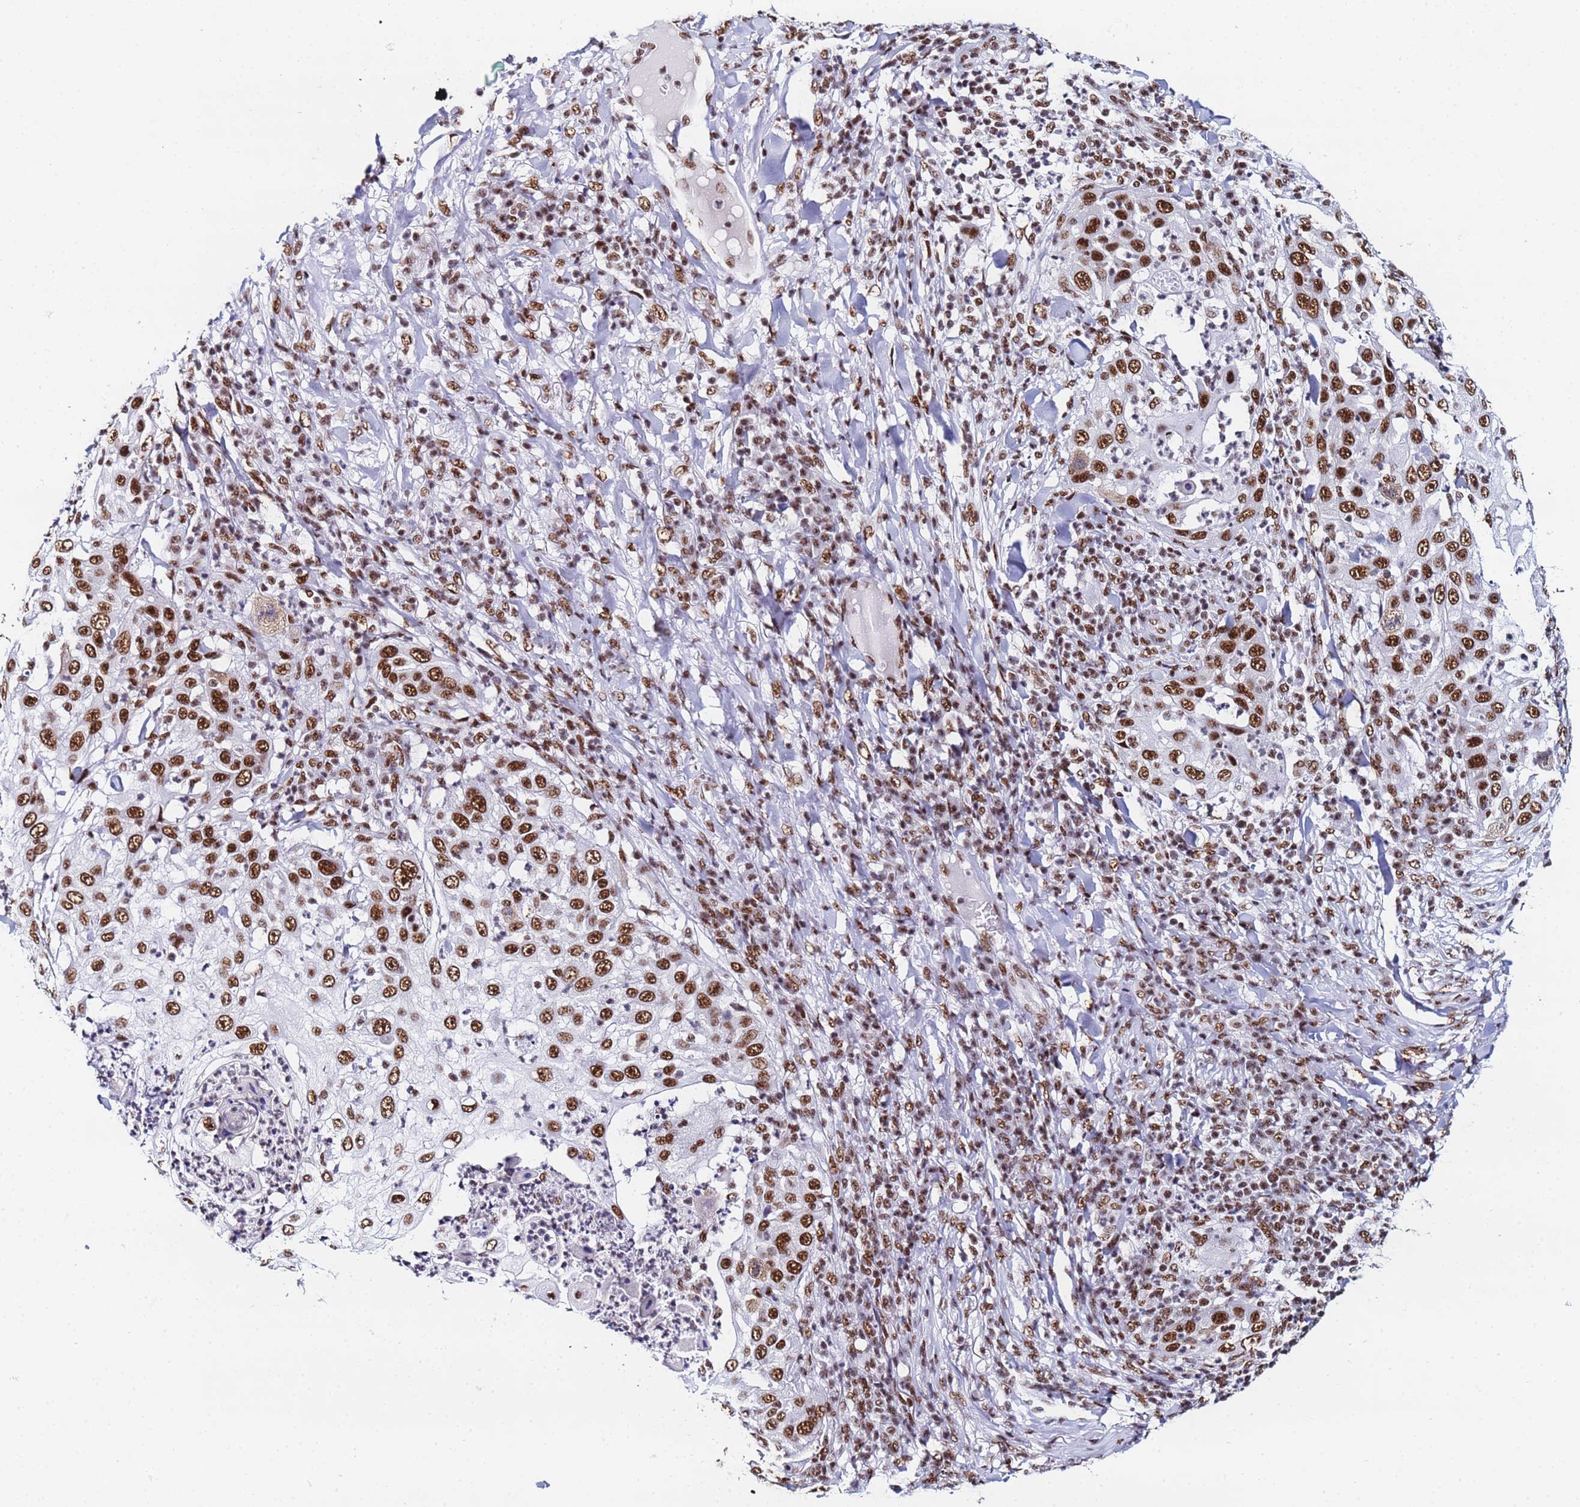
{"staining": {"intensity": "strong", "quantity": ">75%", "location": "nuclear"}, "tissue": "skin cancer", "cell_type": "Tumor cells", "image_type": "cancer", "snomed": [{"axis": "morphology", "description": "Squamous cell carcinoma, NOS"}, {"axis": "topography", "description": "Skin"}], "caption": "DAB (3,3'-diaminobenzidine) immunohistochemical staining of skin cancer (squamous cell carcinoma) exhibits strong nuclear protein positivity in about >75% of tumor cells.", "gene": "SNRPA1", "patient": {"sex": "female", "age": 44}}